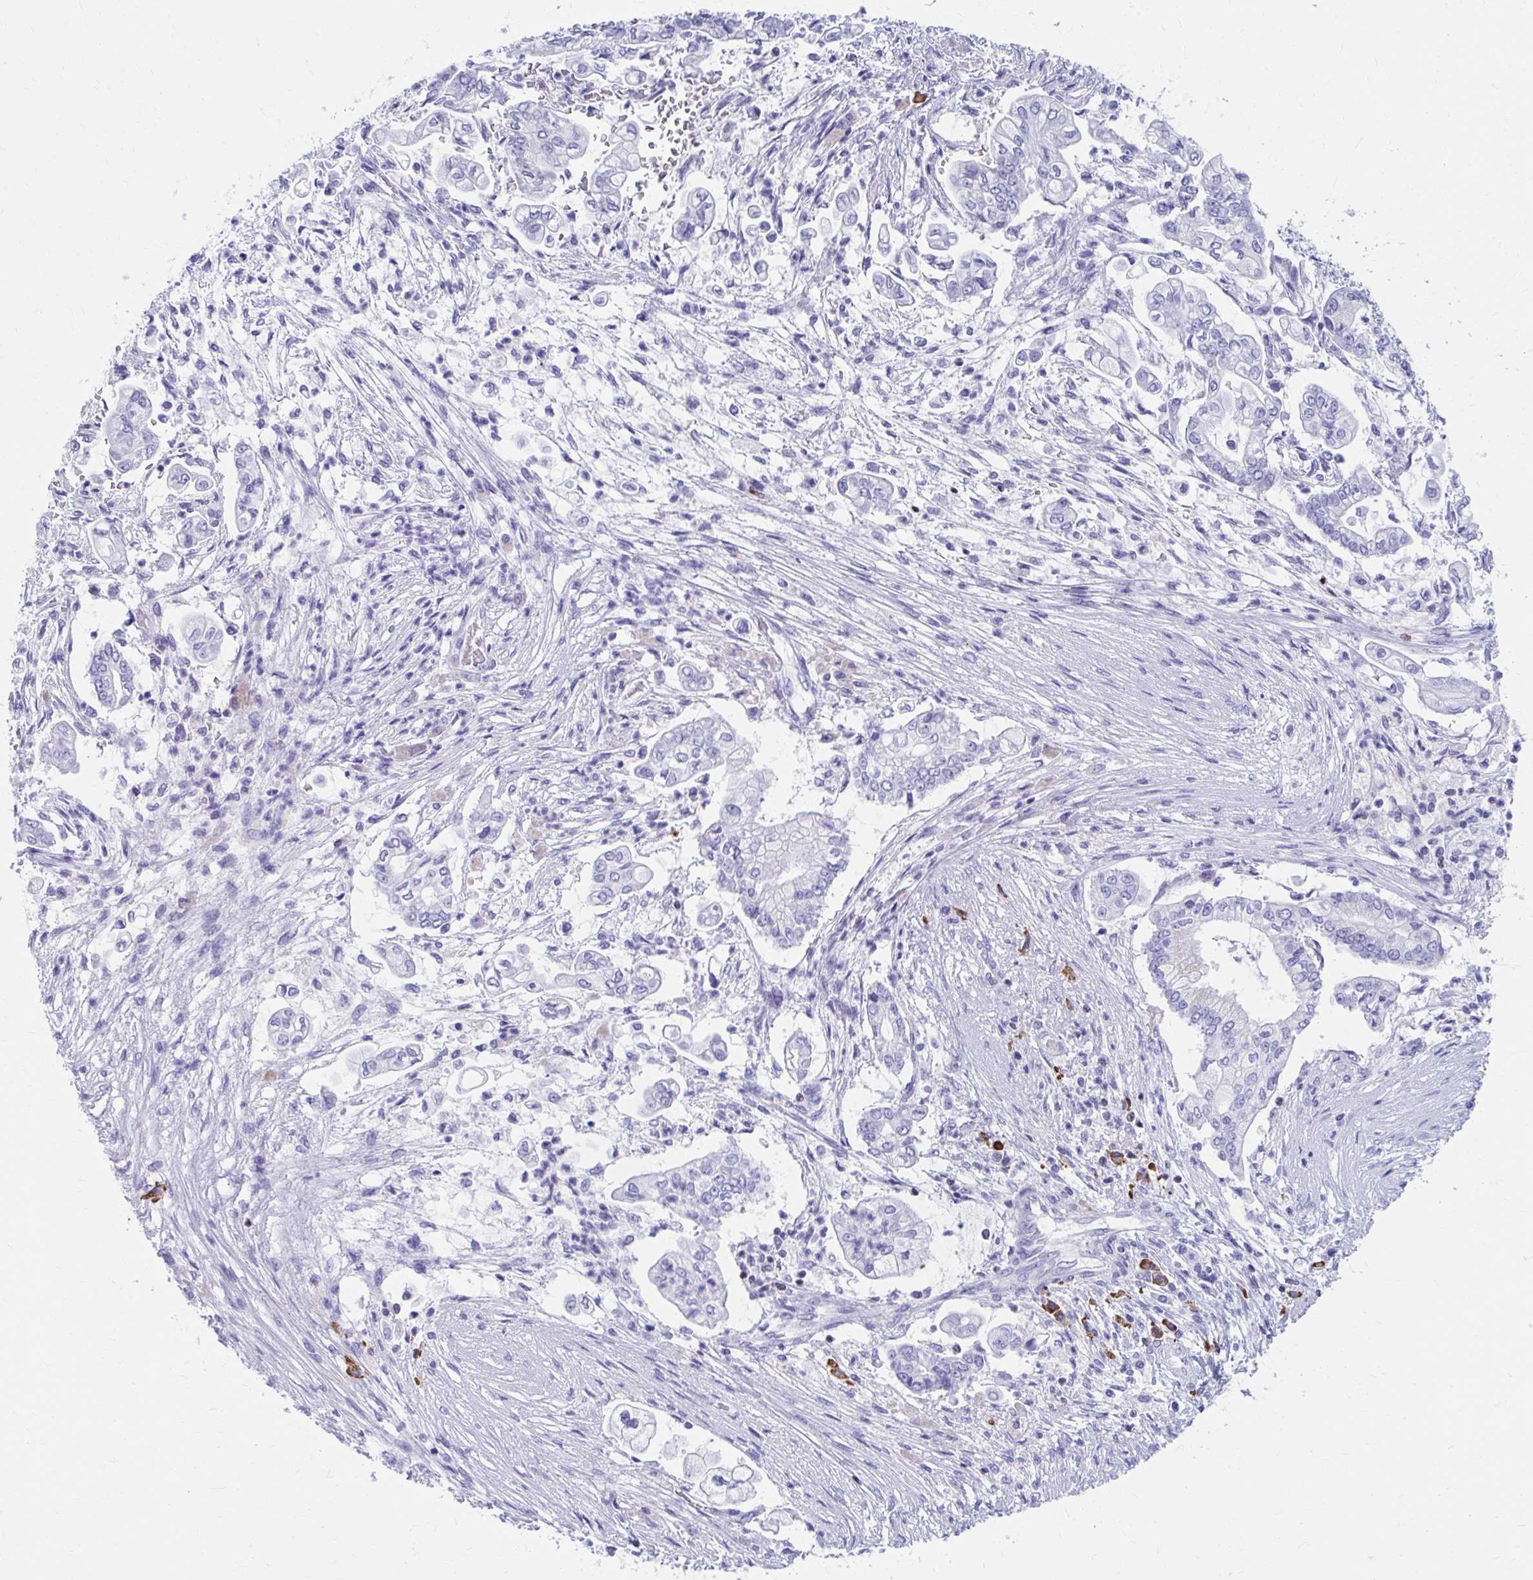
{"staining": {"intensity": "negative", "quantity": "none", "location": "none"}, "tissue": "pancreatic cancer", "cell_type": "Tumor cells", "image_type": "cancer", "snomed": [{"axis": "morphology", "description": "Adenocarcinoma, NOS"}, {"axis": "topography", "description": "Pancreas"}], "caption": "An image of pancreatic adenocarcinoma stained for a protein displays no brown staining in tumor cells.", "gene": "RUNX3", "patient": {"sex": "female", "age": 69}}